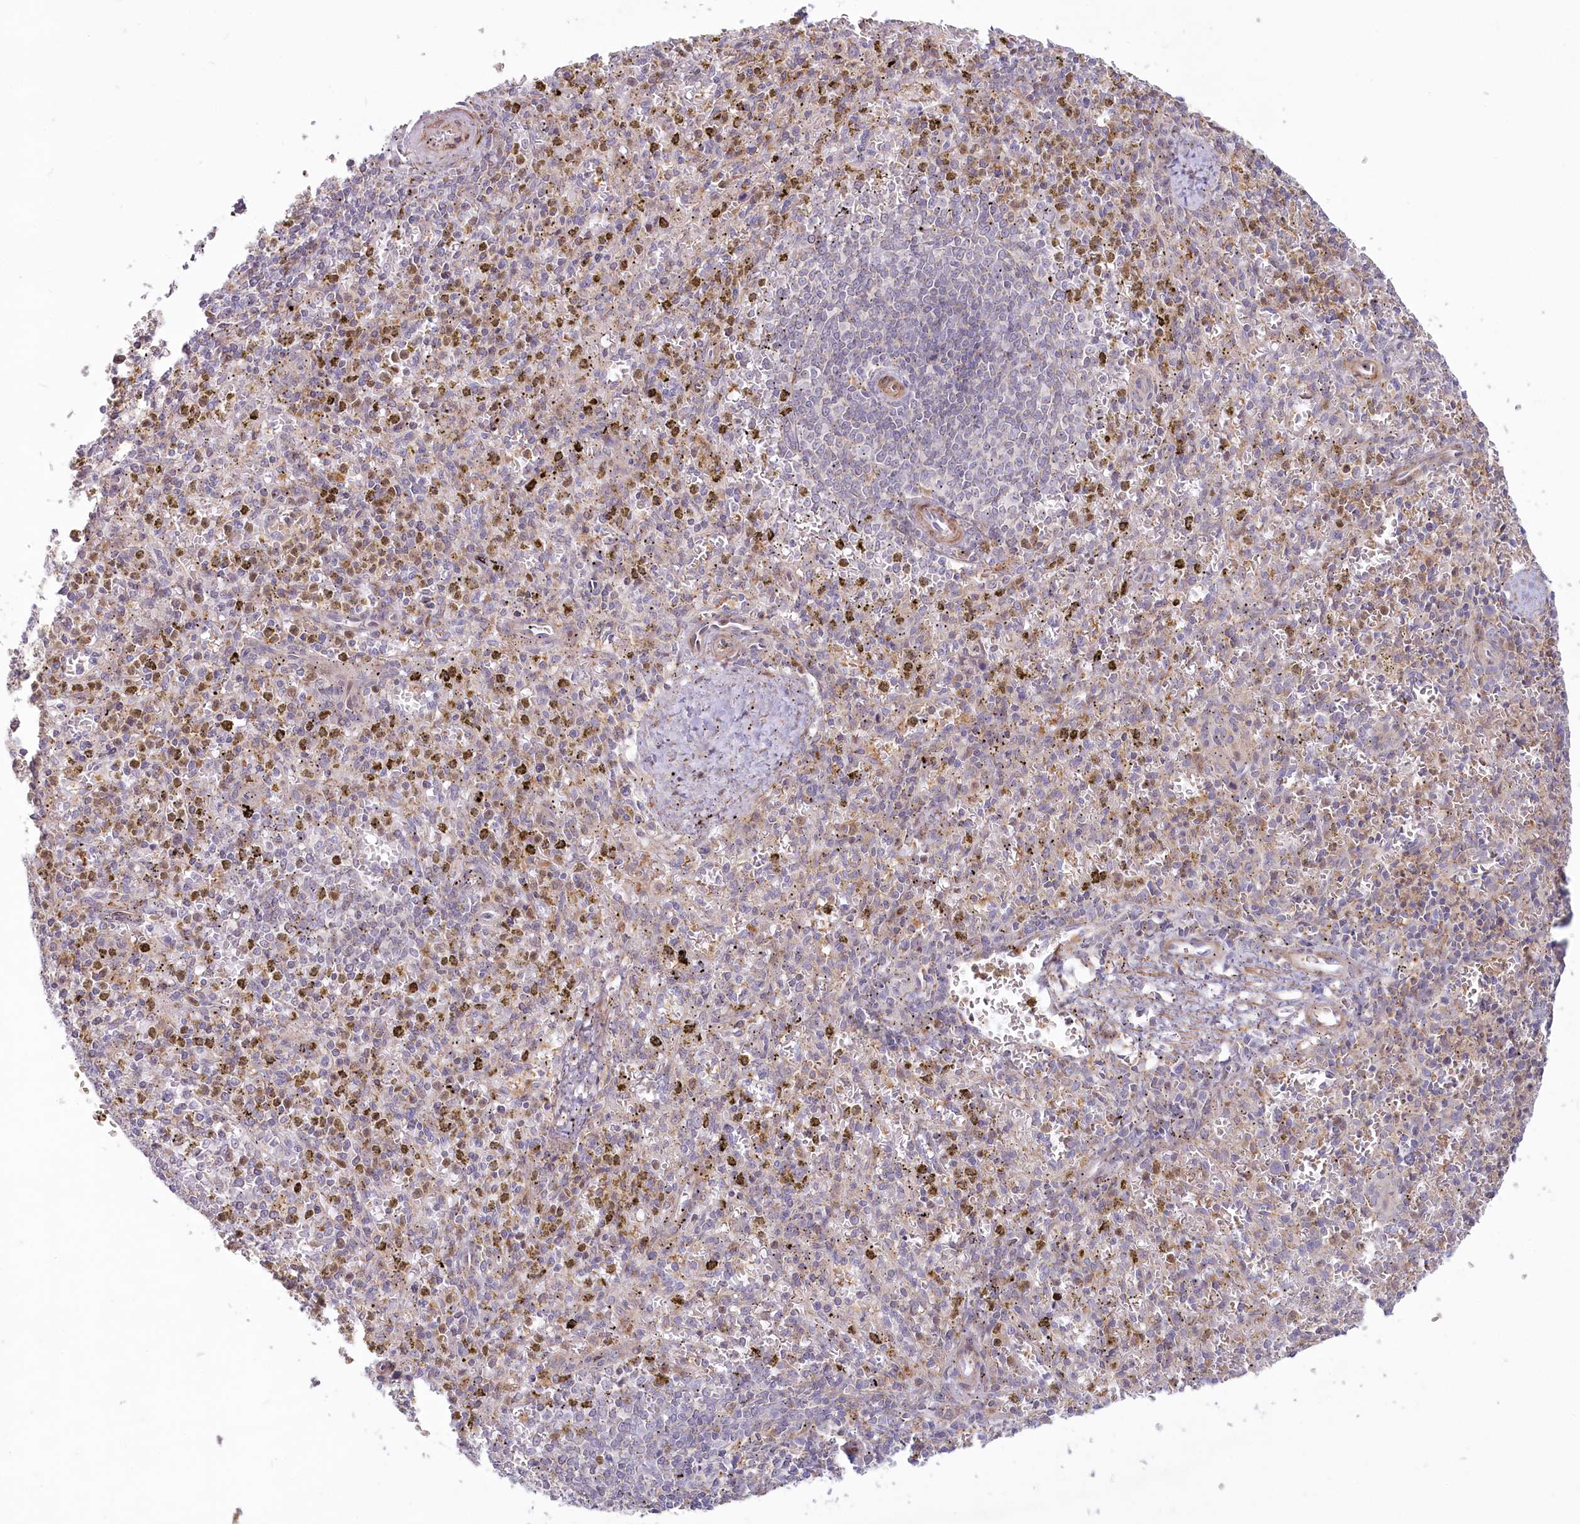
{"staining": {"intensity": "weak", "quantity": "<25%", "location": "cytoplasmic/membranous"}, "tissue": "spleen", "cell_type": "Cells in red pulp", "image_type": "normal", "snomed": [{"axis": "morphology", "description": "Normal tissue, NOS"}, {"axis": "topography", "description": "Spleen"}], "caption": "IHC of unremarkable human spleen reveals no staining in cells in red pulp.", "gene": "MTG1", "patient": {"sex": "male", "age": 72}}